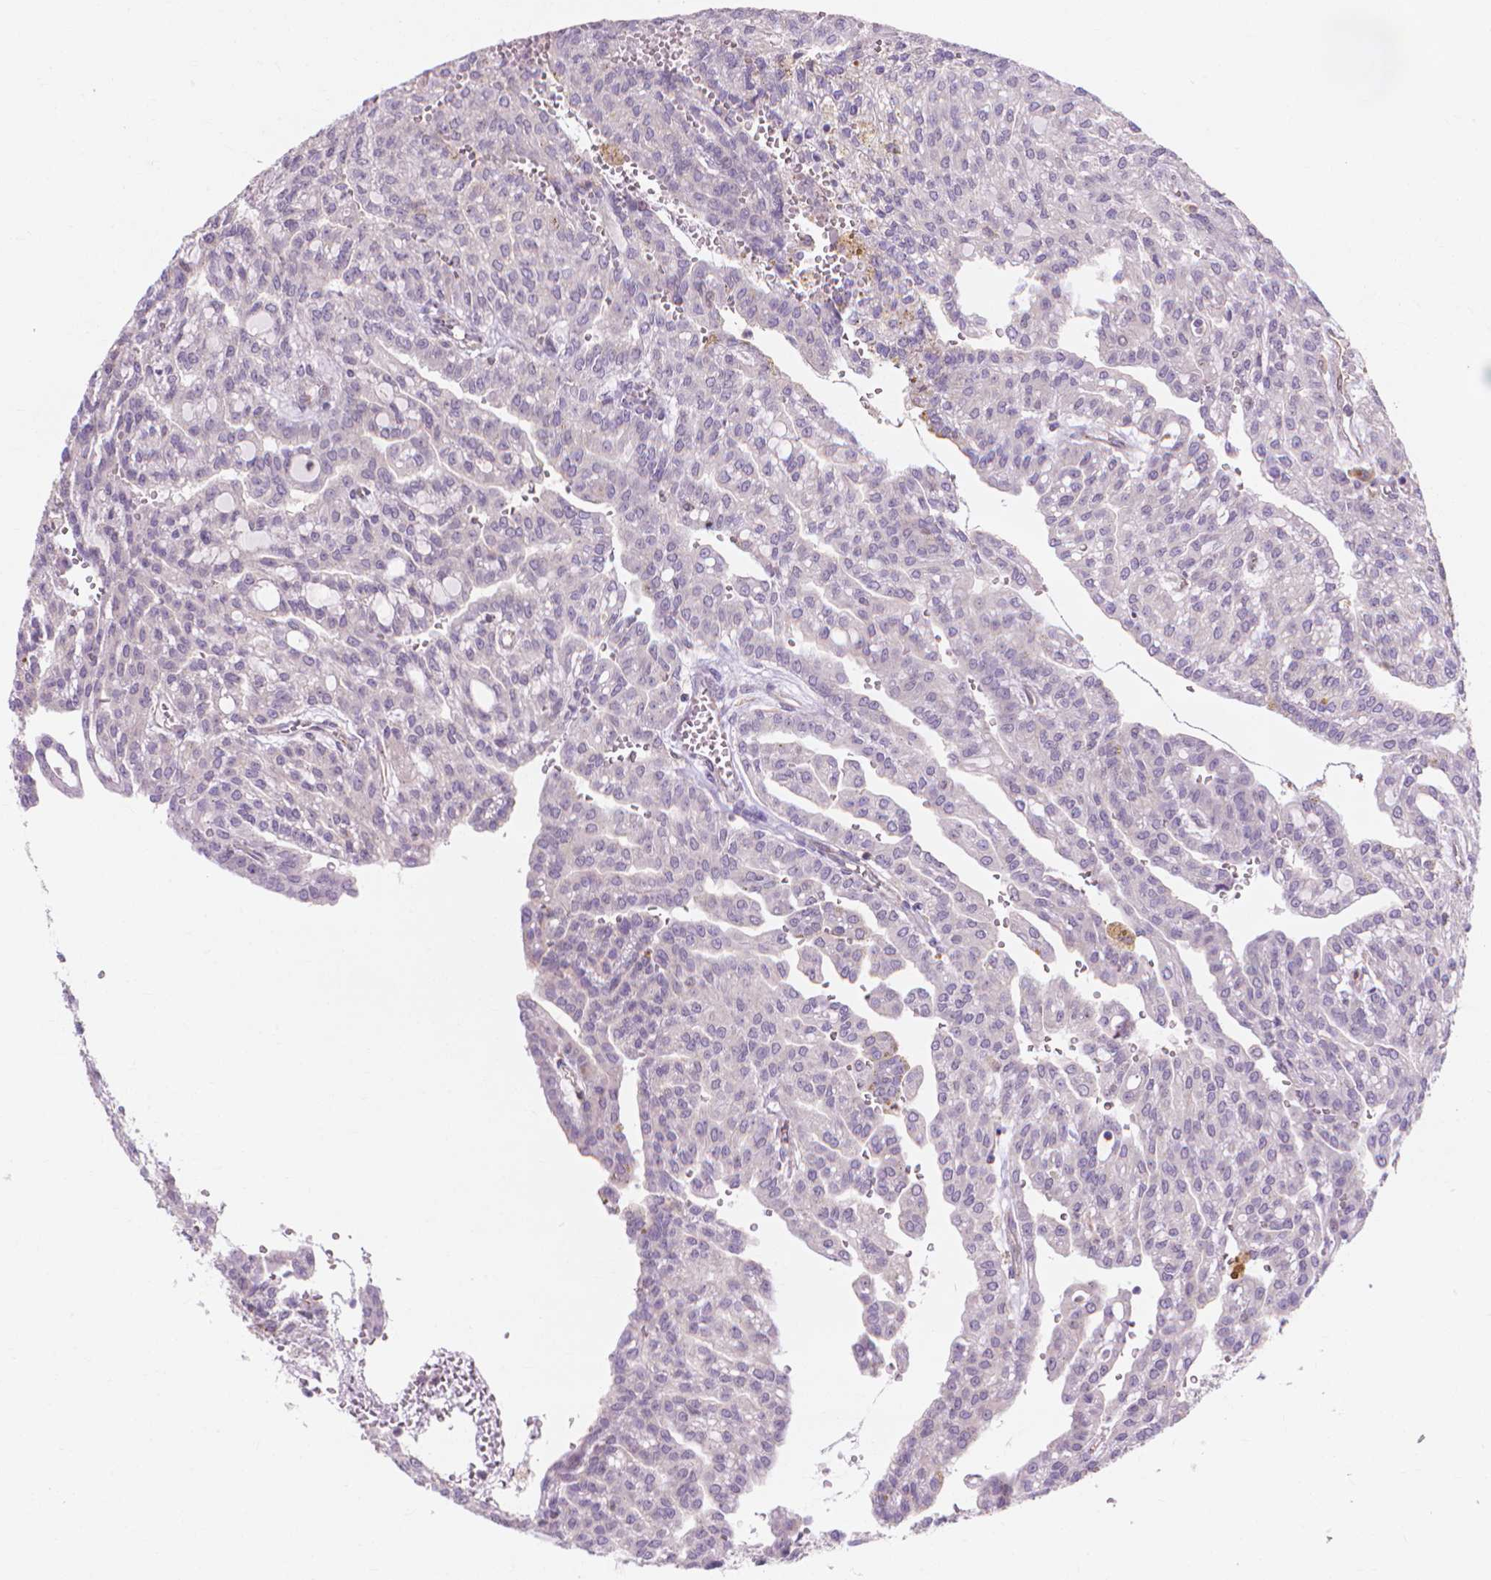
{"staining": {"intensity": "negative", "quantity": "none", "location": "none"}, "tissue": "renal cancer", "cell_type": "Tumor cells", "image_type": "cancer", "snomed": [{"axis": "morphology", "description": "Adenocarcinoma, NOS"}, {"axis": "topography", "description": "Kidney"}], "caption": "There is no significant positivity in tumor cells of renal cancer.", "gene": "PRDM13", "patient": {"sex": "male", "age": 63}}